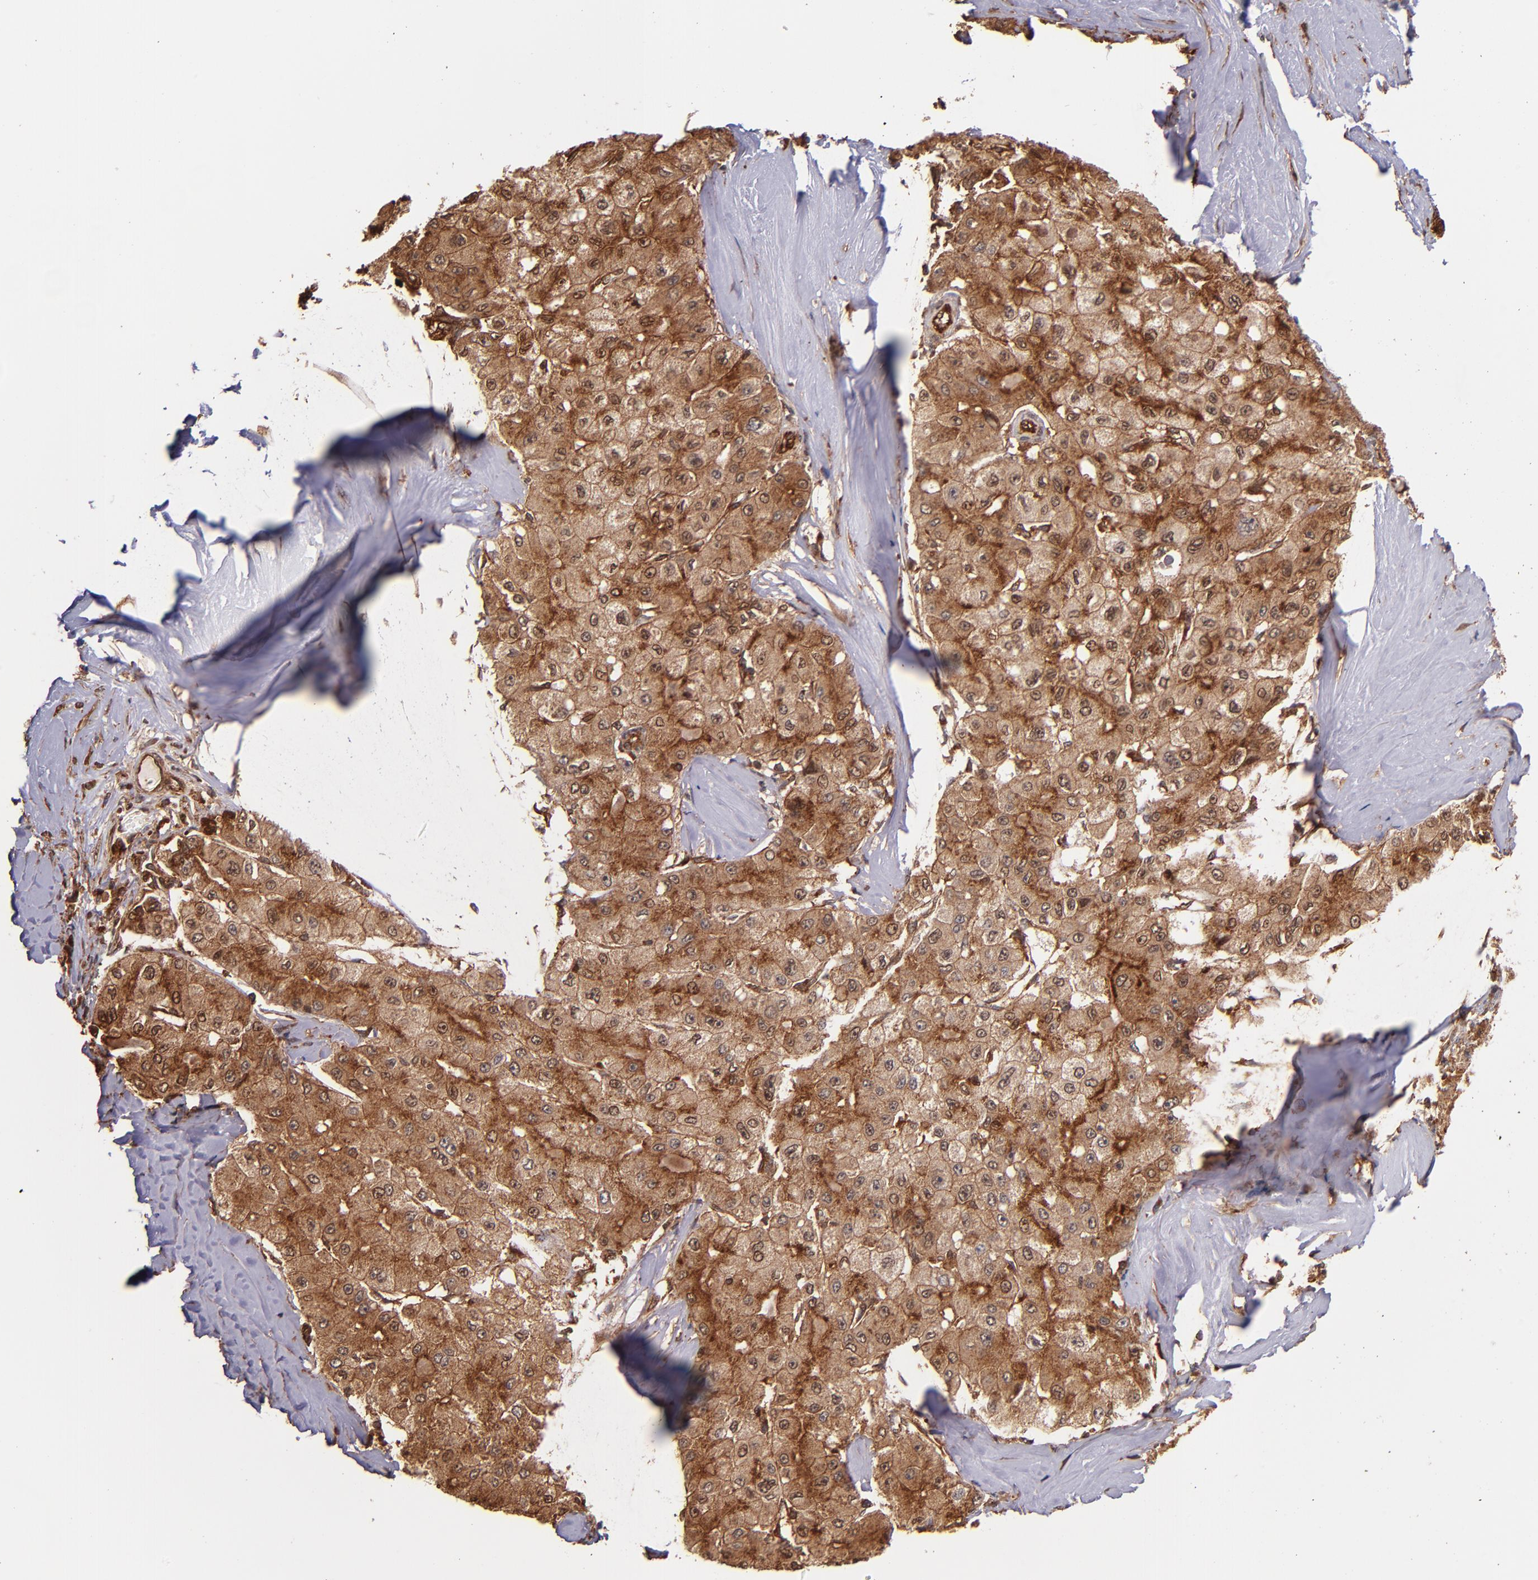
{"staining": {"intensity": "strong", "quantity": ">75%", "location": "cytoplasmic/membranous"}, "tissue": "liver cancer", "cell_type": "Tumor cells", "image_type": "cancer", "snomed": [{"axis": "morphology", "description": "Carcinoma, Hepatocellular, NOS"}, {"axis": "topography", "description": "Liver"}], "caption": "High-magnification brightfield microscopy of liver cancer stained with DAB (3,3'-diaminobenzidine) (brown) and counterstained with hematoxylin (blue). tumor cells exhibit strong cytoplasmic/membranous staining is seen in about>75% of cells.", "gene": "STX8", "patient": {"sex": "male", "age": 80}}